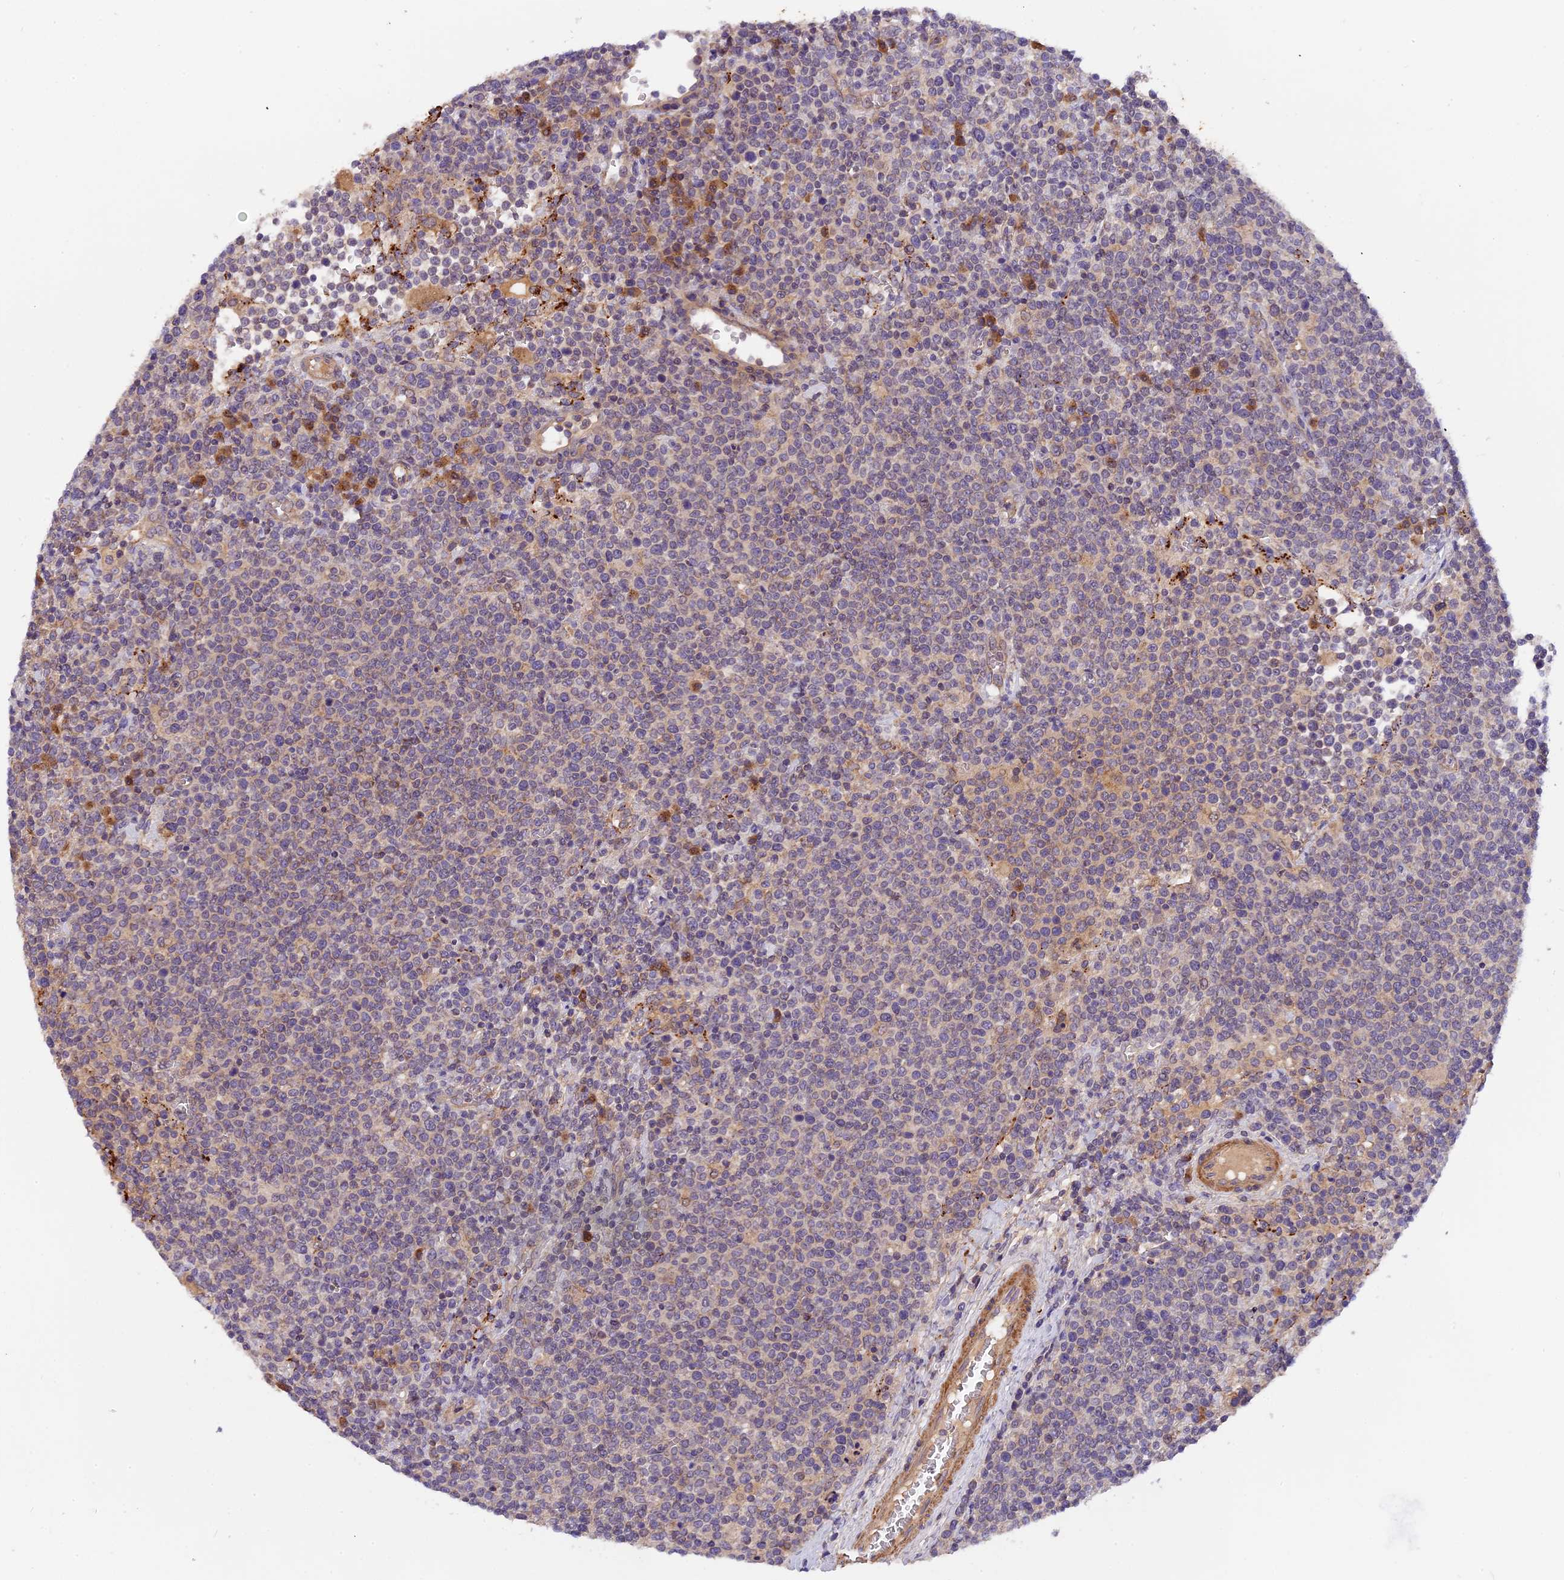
{"staining": {"intensity": "weak", "quantity": "25%-75%", "location": "cytoplasmic/membranous"}, "tissue": "lymphoma", "cell_type": "Tumor cells", "image_type": "cancer", "snomed": [{"axis": "morphology", "description": "Malignant lymphoma, non-Hodgkin's type, High grade"}, {"axis": "topography", "description": "Lymph node"}], "caption": "Immunohistochemistry of high-grade malignant lymphoma, non-Hodgkin's type exhibits low levels of weak cytoplasmic/membranous staining in about 25%-75% of tumor cells.", "gene": "COPE", "patient": {"sex": "male", "age": 61}}